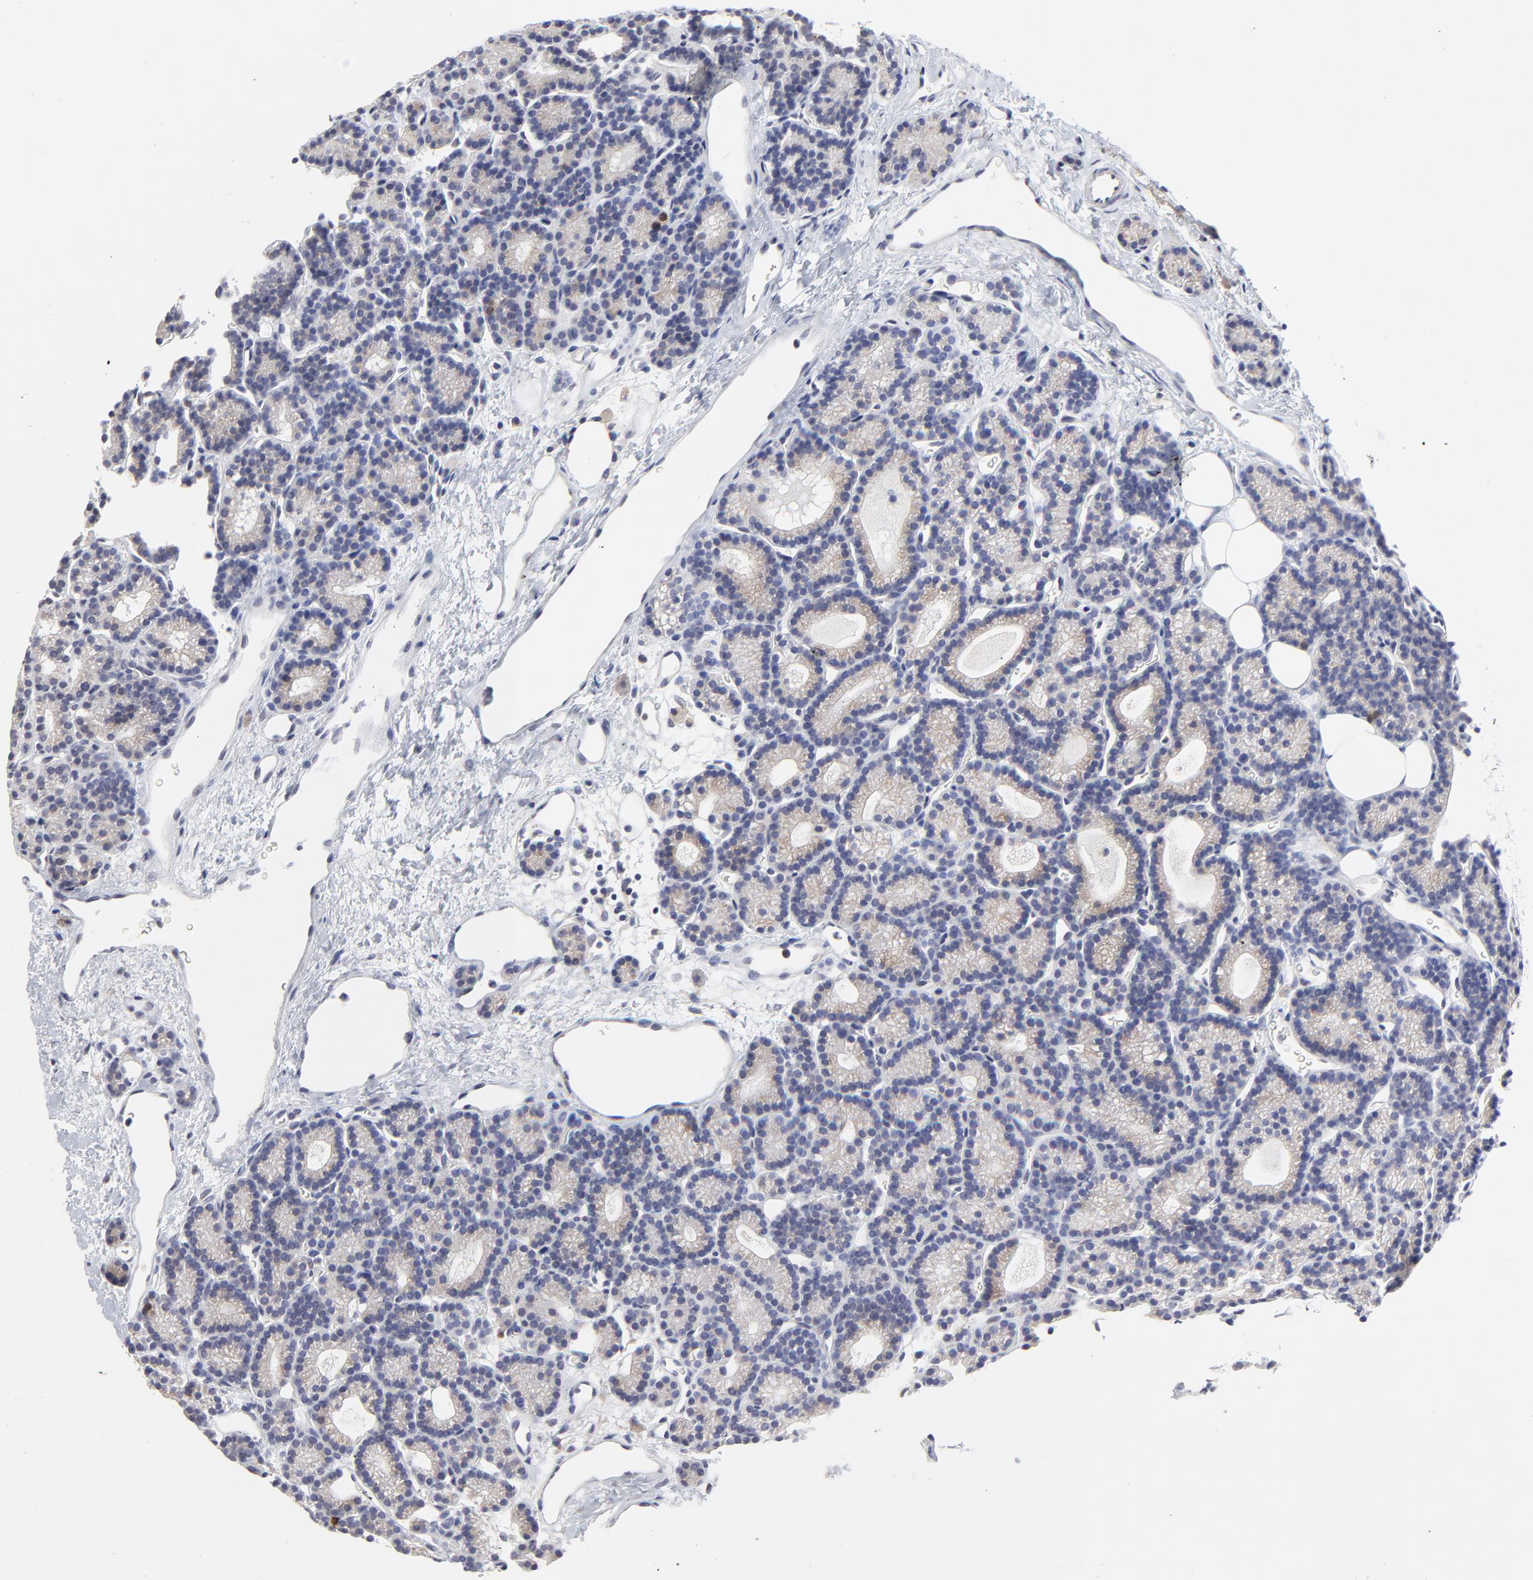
{"staining": {"intensity": "weak", "quantity": "25%-75%", "location": "cytoplasmic/membranous"}, "tissue": "parathyroid gland", "cell_type": "Glandular cells", "image_type": "normal", "snomed": [{"axis": "morphology", "description": "Normal tissue, NOS"}, {"axis": "topography", "description": "Parathyroid gland"}], "caption": "The micrograph reveals immunohistochemical staining of unremarkable parathyroid gland. There is weak cytoplasmic/membranous staining is appreciated in approximately 25%-75% of glandular cells.", "gene": "NCAPH", "patient": {"sex": "male", "age": 85}}